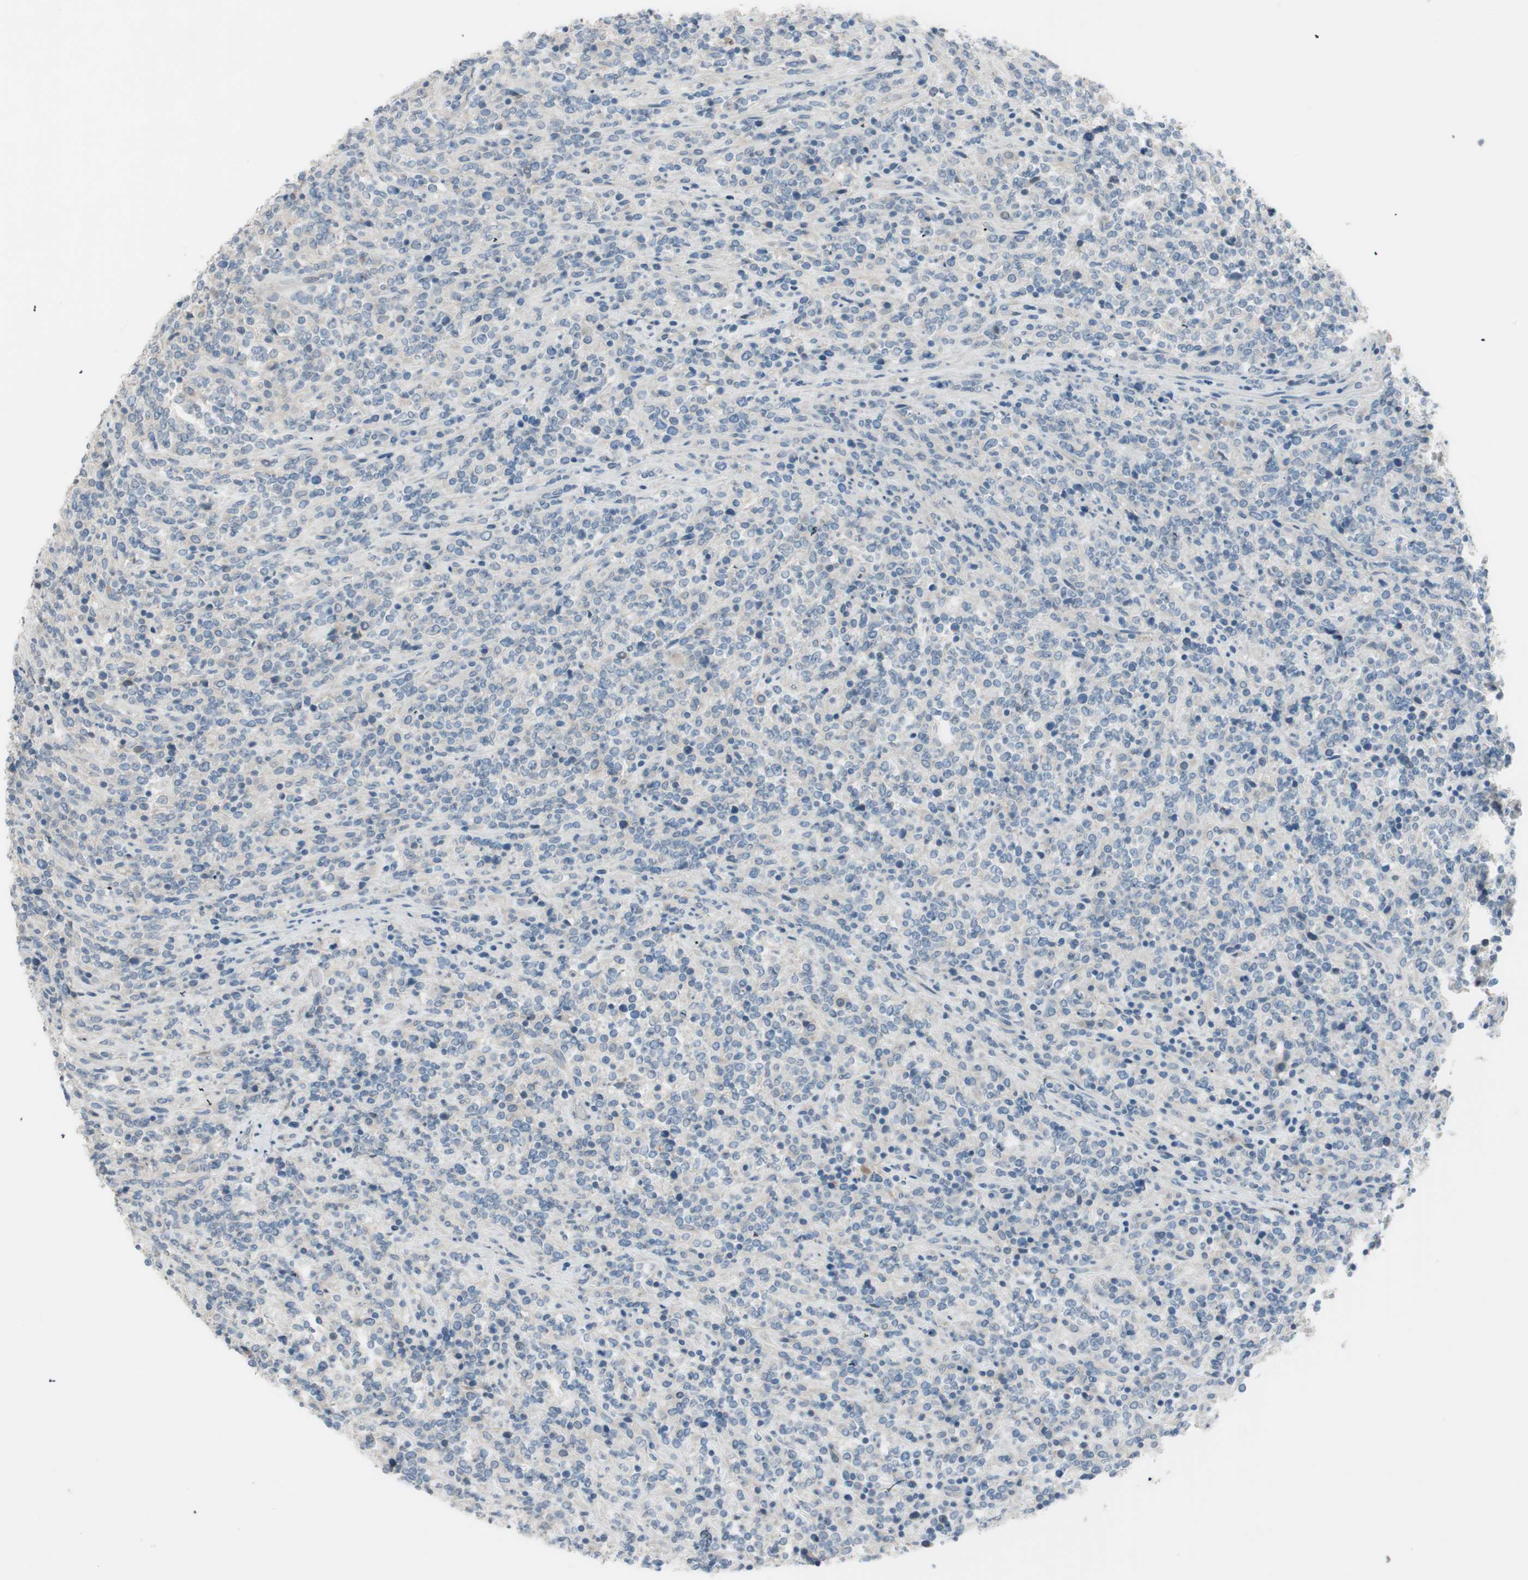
{"staining": {"intensity": "negative", "quantity": "none", "location": "none"}, "tissue": "lymphoma", "cell_type": "Tumor cells", "image_type": "cancer", "snomed": [{"axis": "morphology", "description": "Malignant lymphoma, non-Hodgkin's type, High grade"}, {"axis": "topography", "description": "Soft tissue"}], "caption": "Malignant lymphoma, non-Hodgkin's type (high-grade) was stained to show a protein in brown. There is no significant staining in tumor cells.", "gene": "PRRG4", "patient": {"sex": "male", "age": 18}}